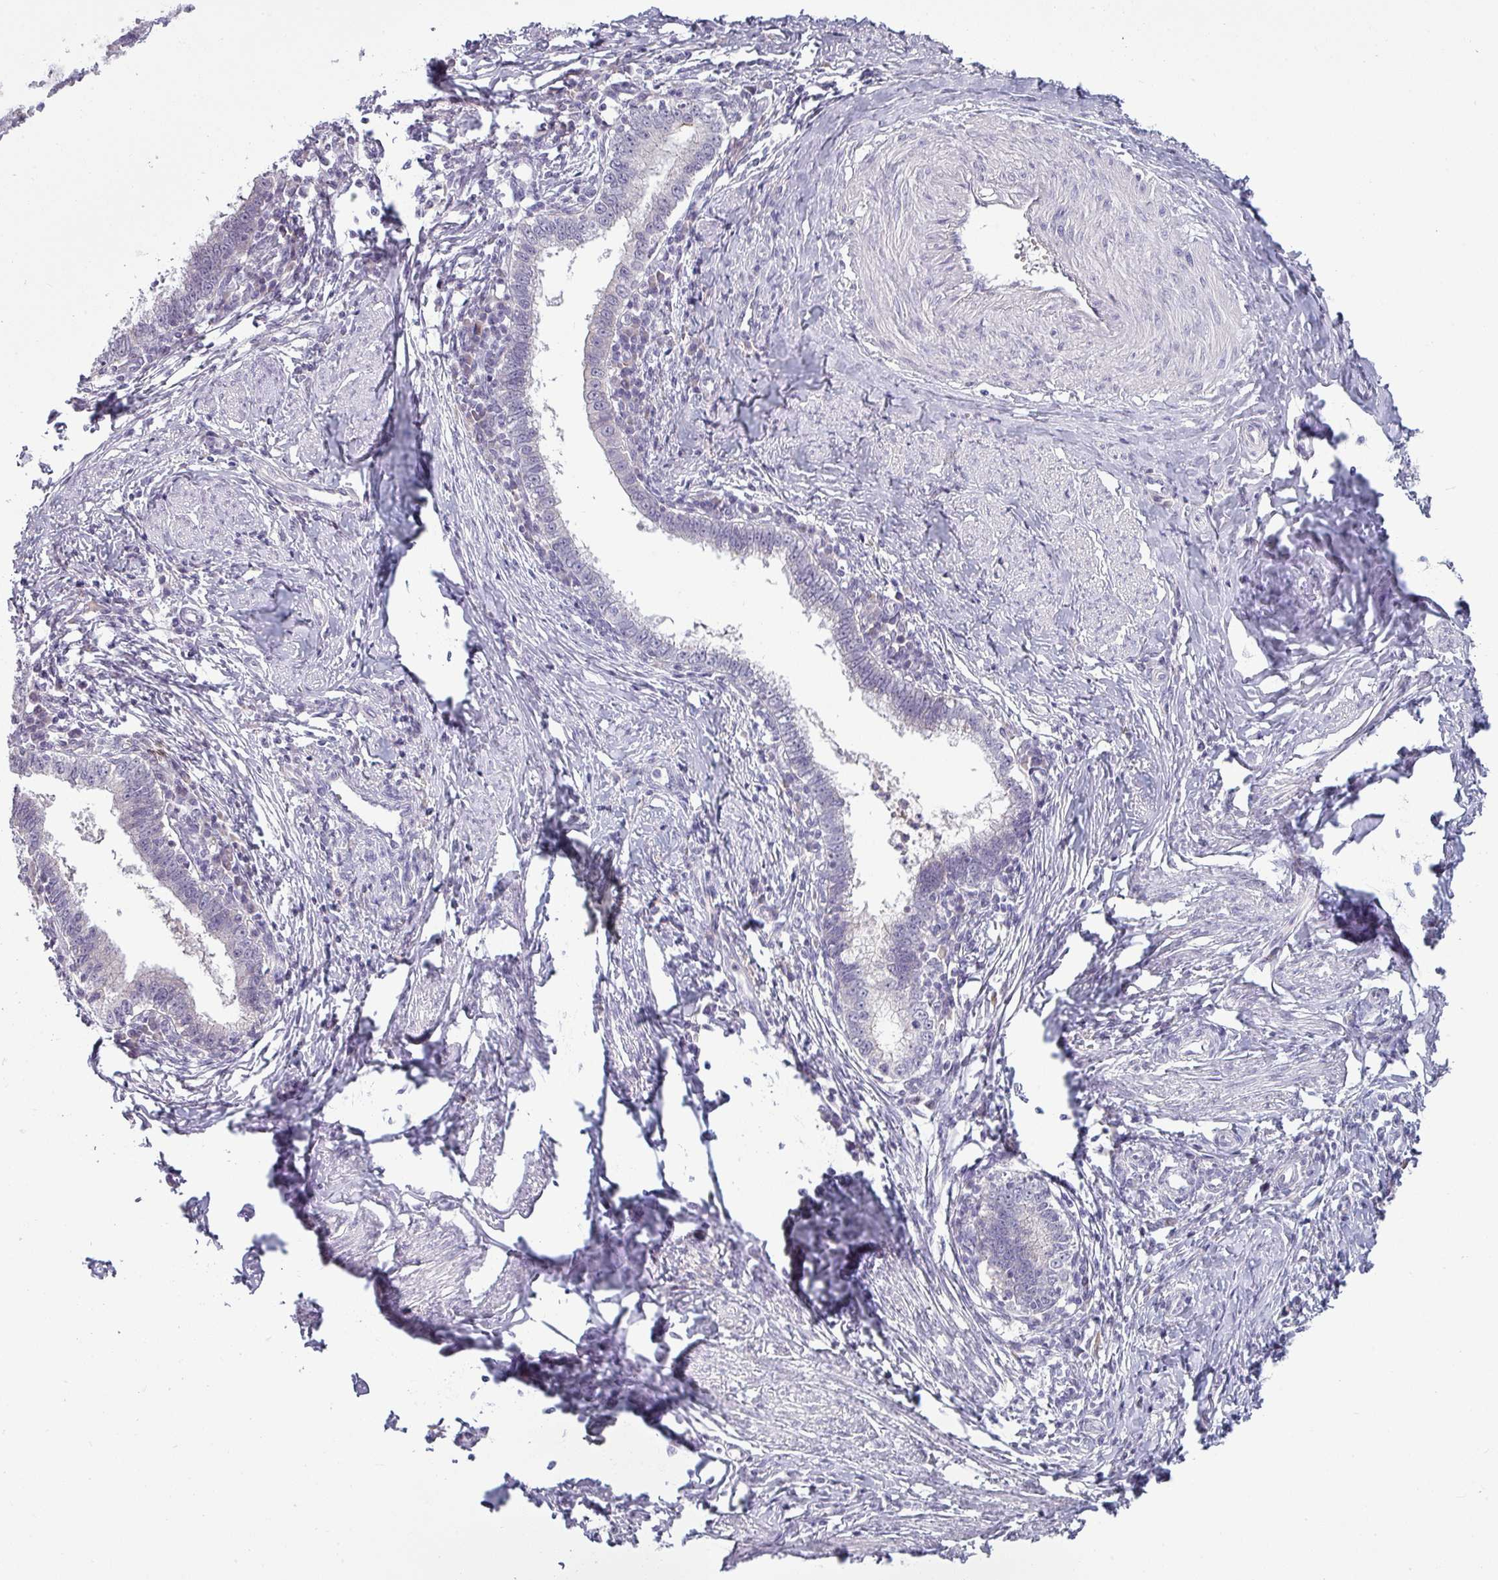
{"staining": {"intensity": "negative", "quantity": "none", "location": "none"}, "tissue": "cervical cancer", "cell_type": "Tumor cells", "image_type": "cancer", "snomed": [{"axis": "morphology", "description": "Adenocarcinoma, NOS"}, {"axis": "topography", "description": "Cervix"}], "caption": "Immunohistochemistry of human cervical adenocarcinoma shows no positivity in tumor cells. (DAB (3,3'-diaminobenzidine) IHC with hematoxylin counter stain).", "gene": "SLC26A9", "patient": {"sex": "female", "age": 36}}